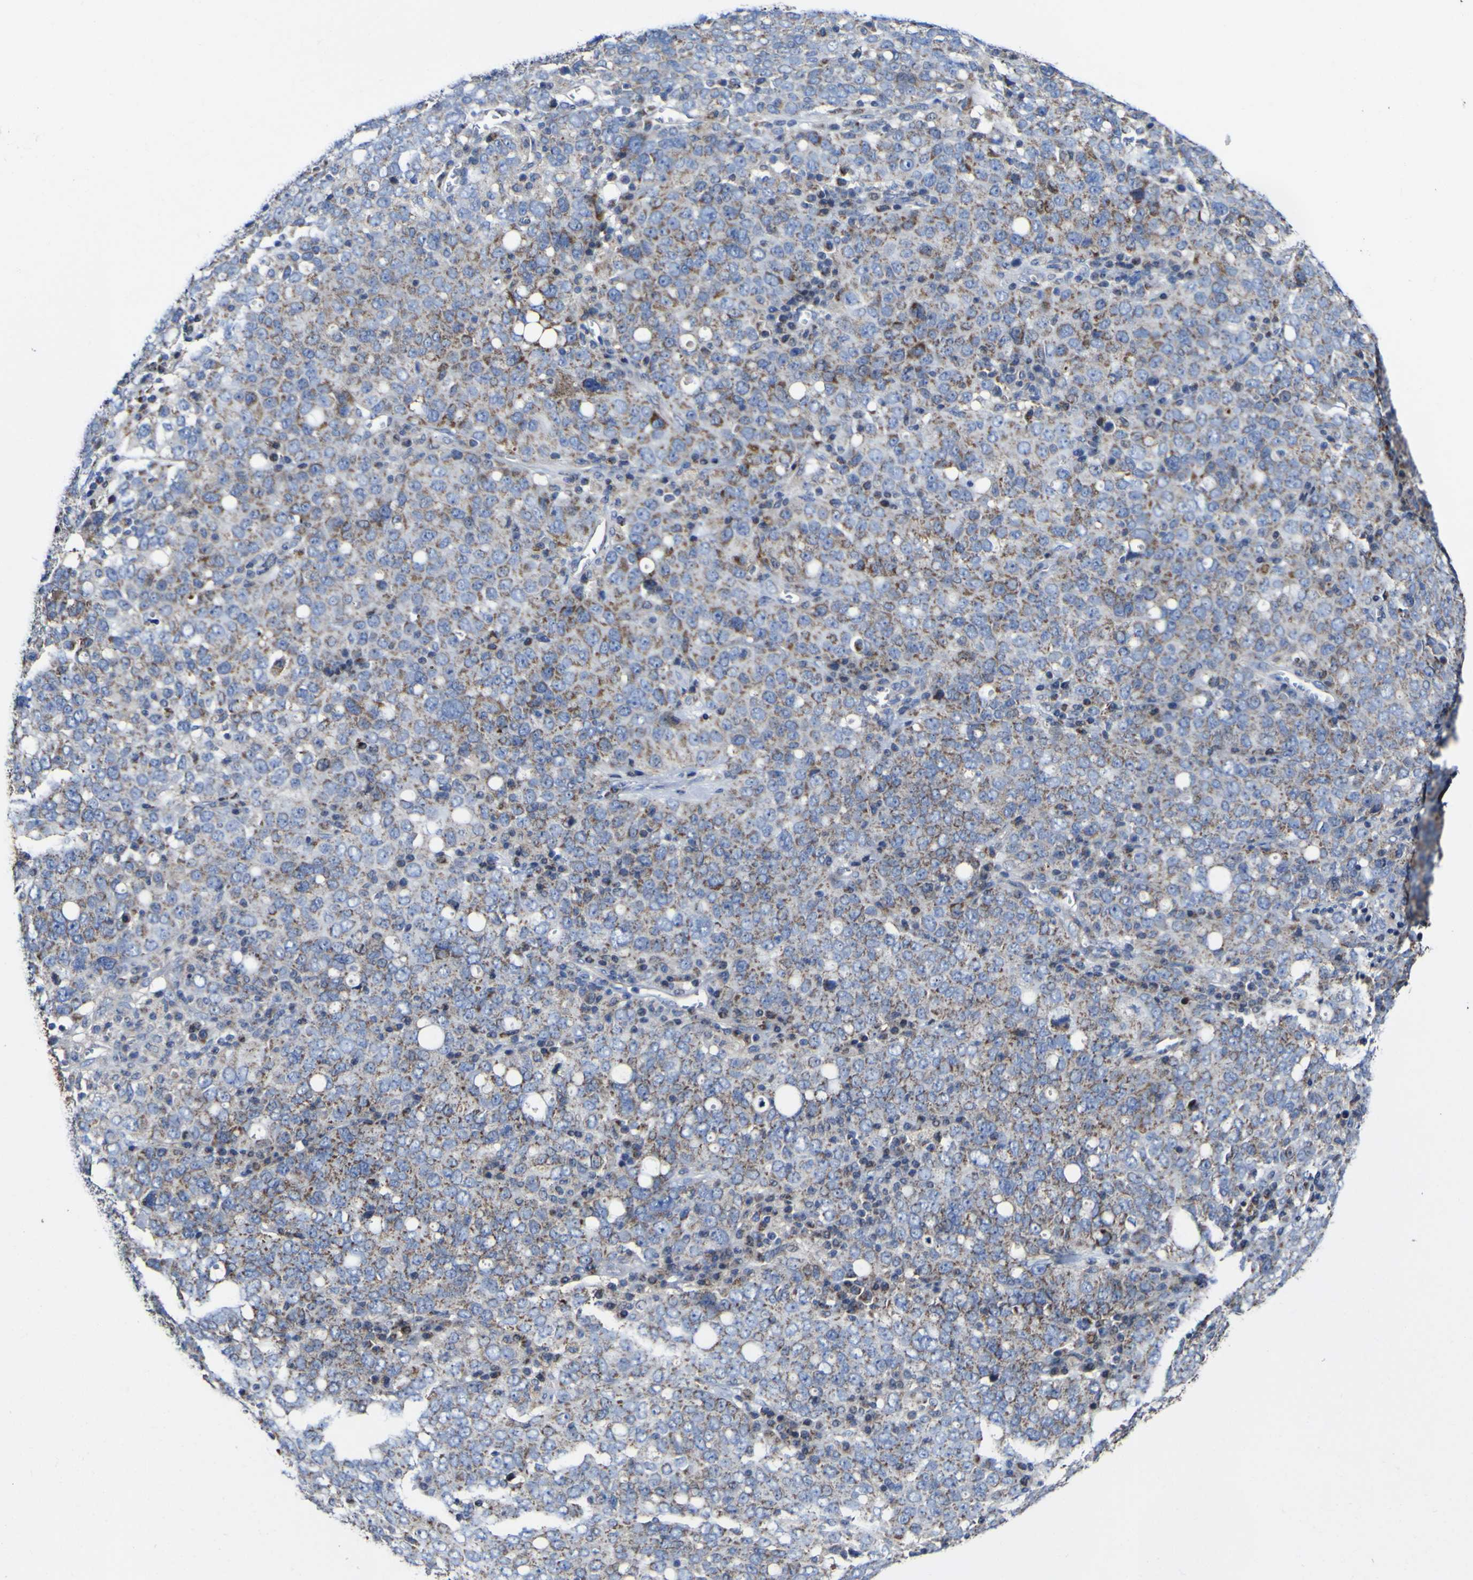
{"staining": {"intensity": "moderate", "quantity": "25%-75%", "location": "cytoplasmic/membranous"}, "tissue": "ovarian cancer", "cell_type": "Tumor cells", "image_type": "cancer", "snomed": [{"axis": "morphology", "description": "Carcinoma, endometroid"}, {"axis": "topography", "description": "Ovary"}], "caption": "Ovarian cancer stained for a protein shows moderate cytoplasmic/membranous positivity in tumor cells. (Stains: DAB in brown, nuclei in blue, Microscopy: brightfield microscopy at high magnification).", "gene": "CCDC90B", "patient": {"sex": "female", "age": 62}}